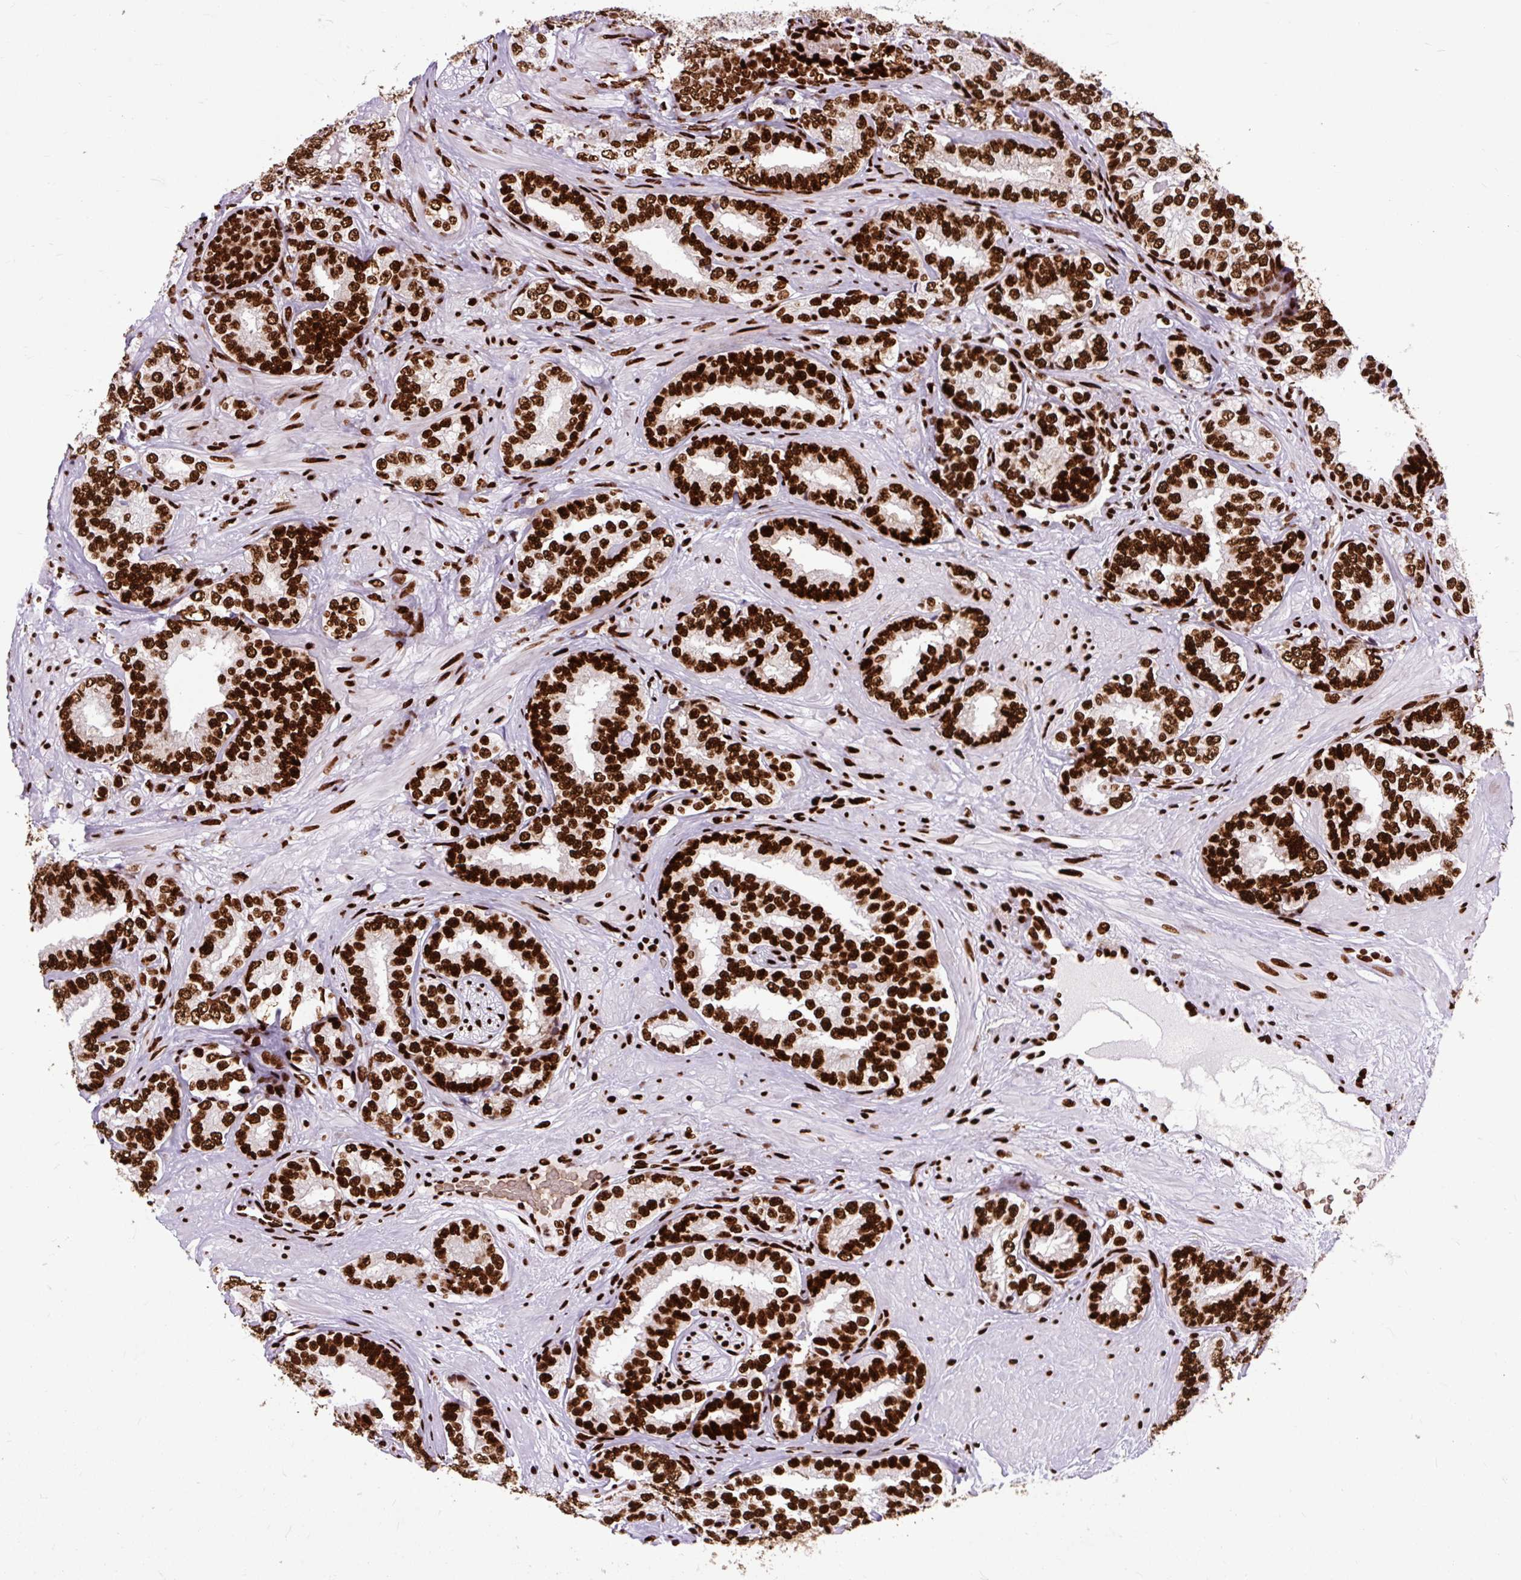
{"staining": {"intensity": "strong", "quantity": ">75%", "location": "nuclear"}, "tissue": "prostate cancer", "cell_type": "Tumor cells", "image_type": "cancer", "snomed": [{"axis": "morphology", "description": "Adenocarcinoma, High grade"}, {"axis": "topography", "description": "Prostate"}], "caption": "Immunohistochemical staining of human adenocarcinoma (high-grade) (prostate) demonstrates strong nuclear protein positivity in approximately >75% of tumor cells. The staining was performed using DAB, with brown indicating positive protein expression. Nuclei are stained blue with hematoxylin.", "gene": "FUS", "patient": {"sex": "male", "age": 72}}